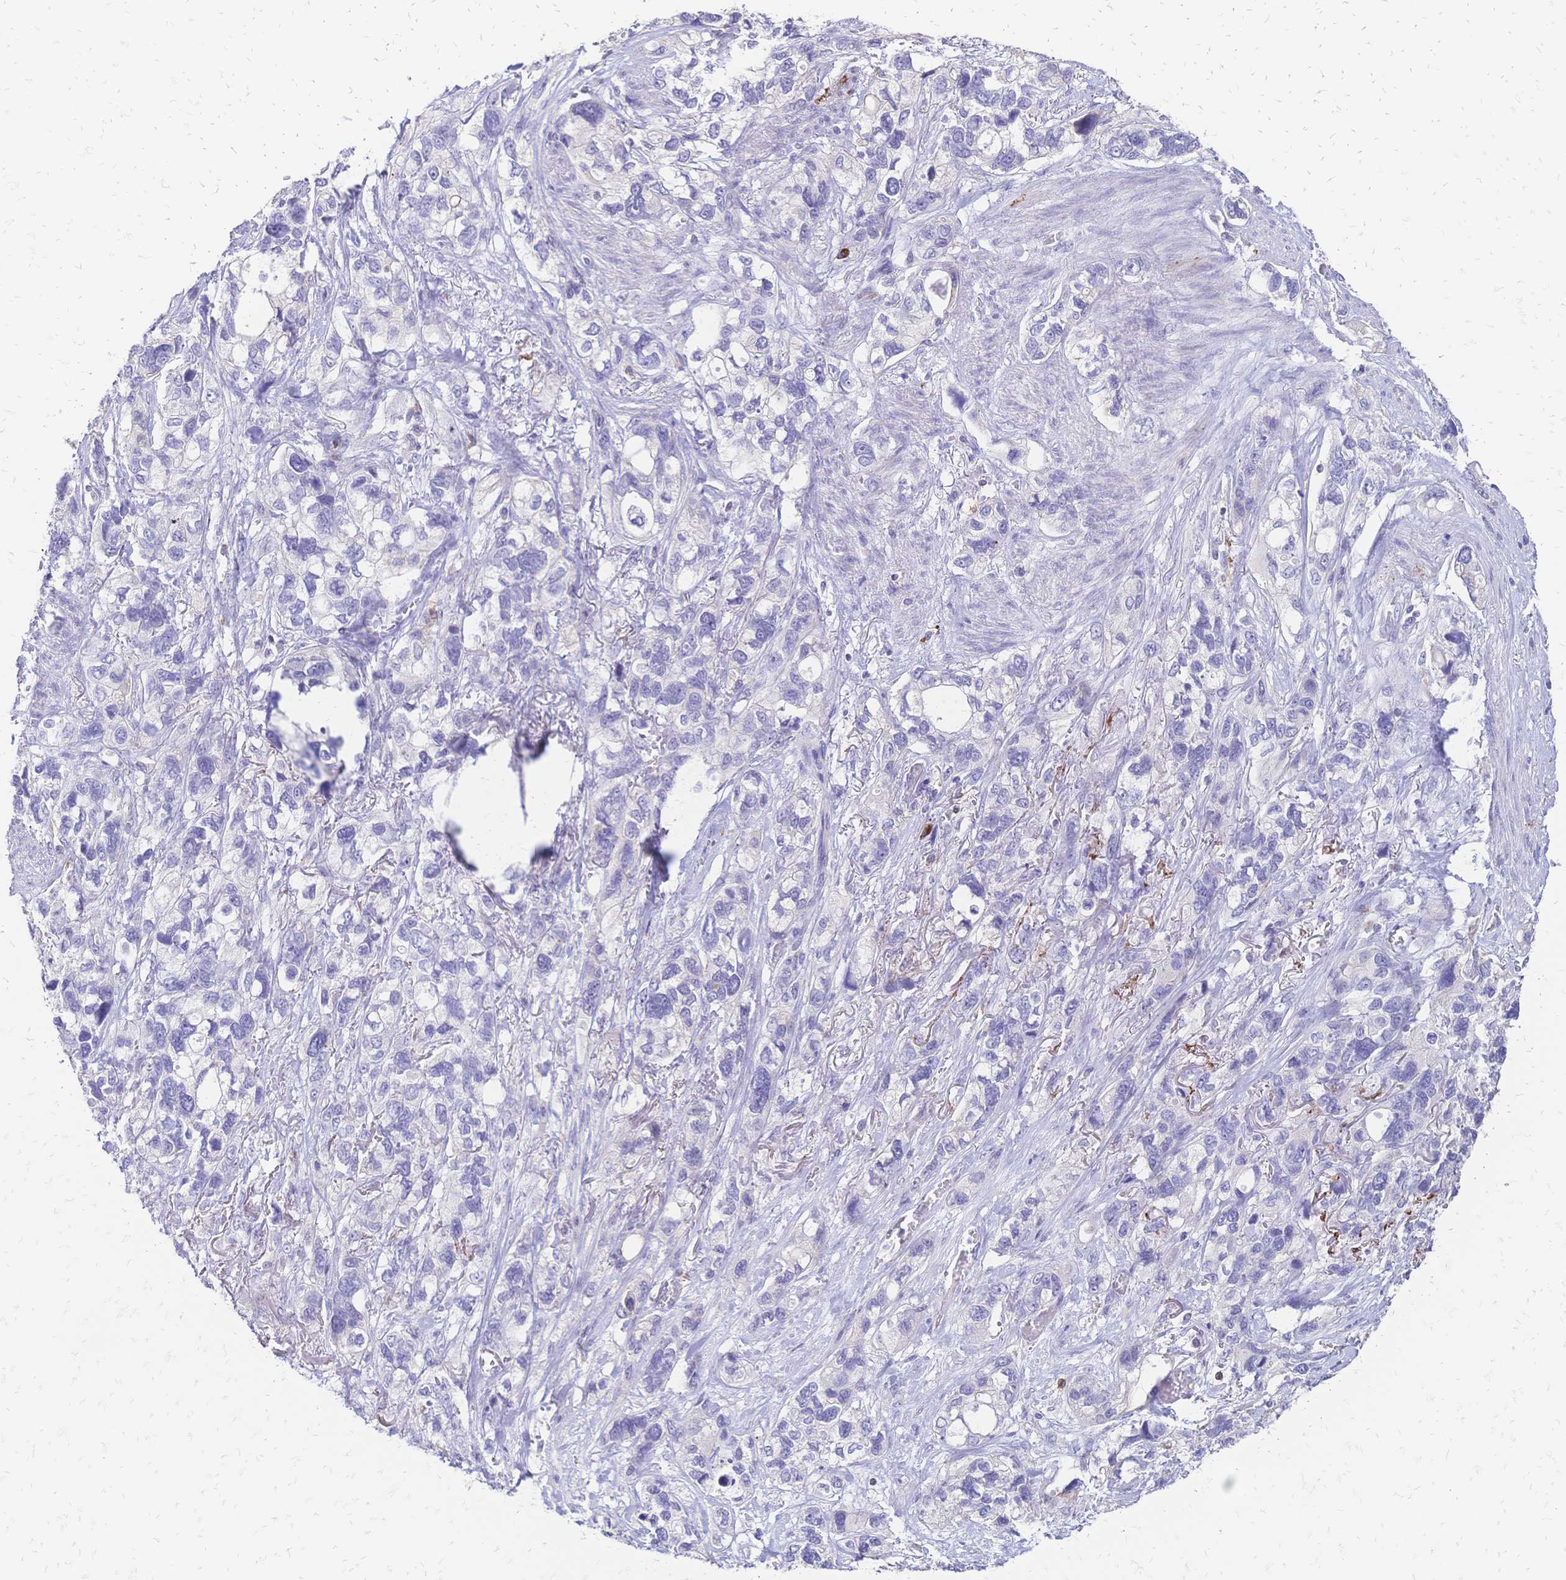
{"staining": {"intensity": "negative", "quantity": "none", "location": "none"}, "tissue": "stomach cancer", "cell_type": "Tumor cells", "image_type": "cancer", "snomed": [{"axis": "morphology", "description": "Adenocarcinoma, NOS"}, {"axis": "topography", "description": "Stomach, upper"}], "caption": "Protein analysis of stomach adenocarcinoma shows no significant staining in tumor cells.", "gene": "IL2RA", "patient": {"sex": "female", "age": 81}}